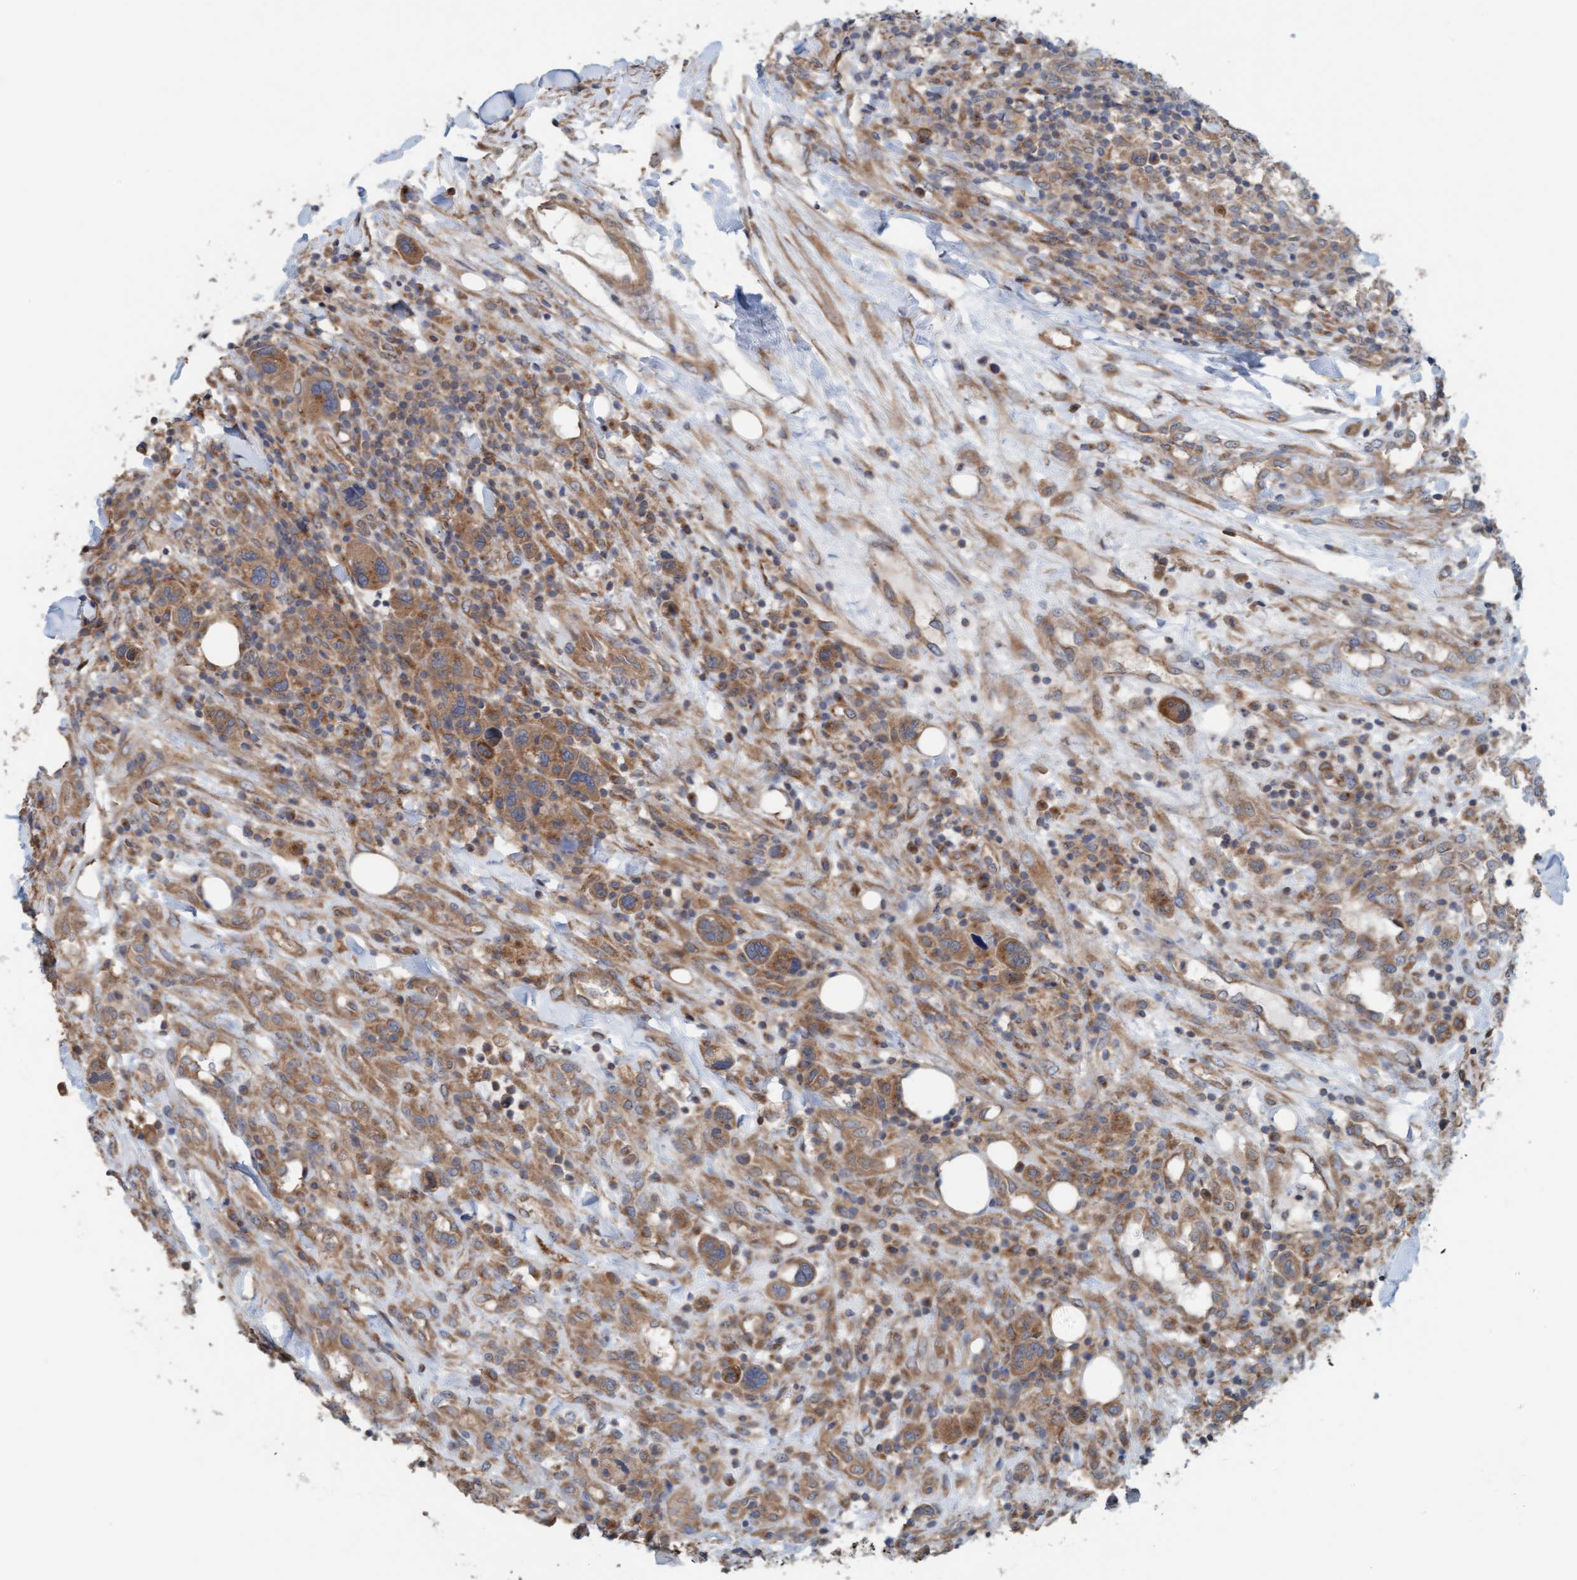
{"staining": {"intensity": "moderate", "quantity": "25%-75%", "location": "cytoplasmic/membranous"}, "tissue": "breast cancer", "cell_type": "Tumor cells", "image_type": "cancer", "snomed": [{"axis": "morphology", "description": "Duct carcinoma"}, {"axis": "topography", "description": "Breast"}], "caption": "A histopathology image of breast cancer (intraductal carcinoma) stained for a protein shows moderate cytoplasmic/membranous brown staining in tumor cells. The protein of interest is shown in brown color, while the nuclei are stained blue.", "gene": "UBAP1", "patient": {"sex": "female", "age": 37}}